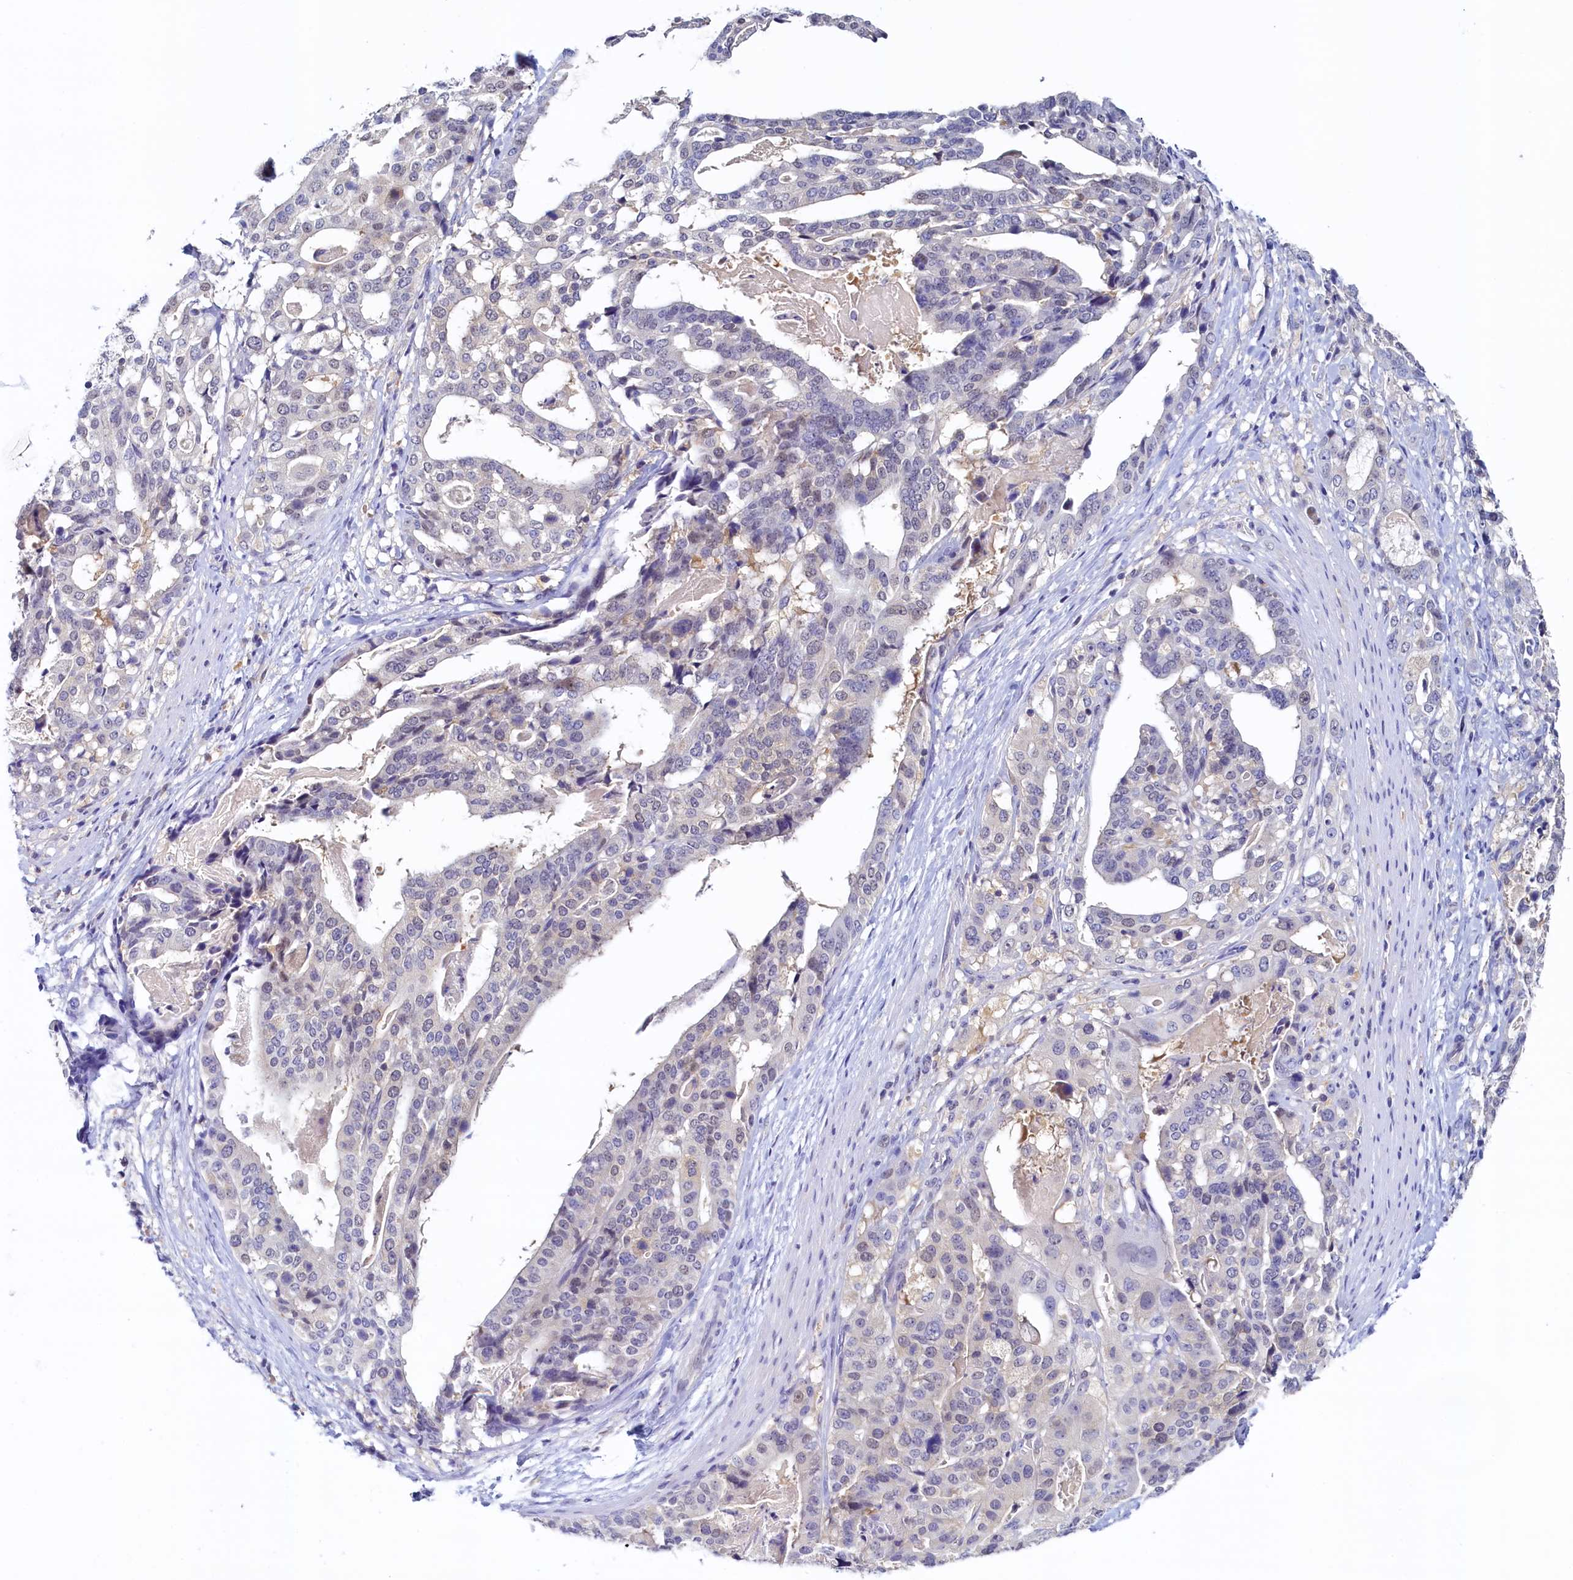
{"staining": {"intensity": "negative", "quantity": "none", "location": "none"}, "tissue": "stomach cancer", "cell_type": "Tumor cells", "image_type": "cancer", "snomed": [{"axis": "morphology", "description": "Adenocarcinoma, NOS"}, {"axis": "topography", "description": "Stomach"}], "caption": "Histopathology image shows no significant protein staining in tumor cells of stomach adenocarcinoma. Brightfield microscopy of IHC stained with DAB (brown) and hematoxylin (blue), captured at high magnification.", "gene": "PAAF1", "patient": {"sex": "male", "age": 48}}